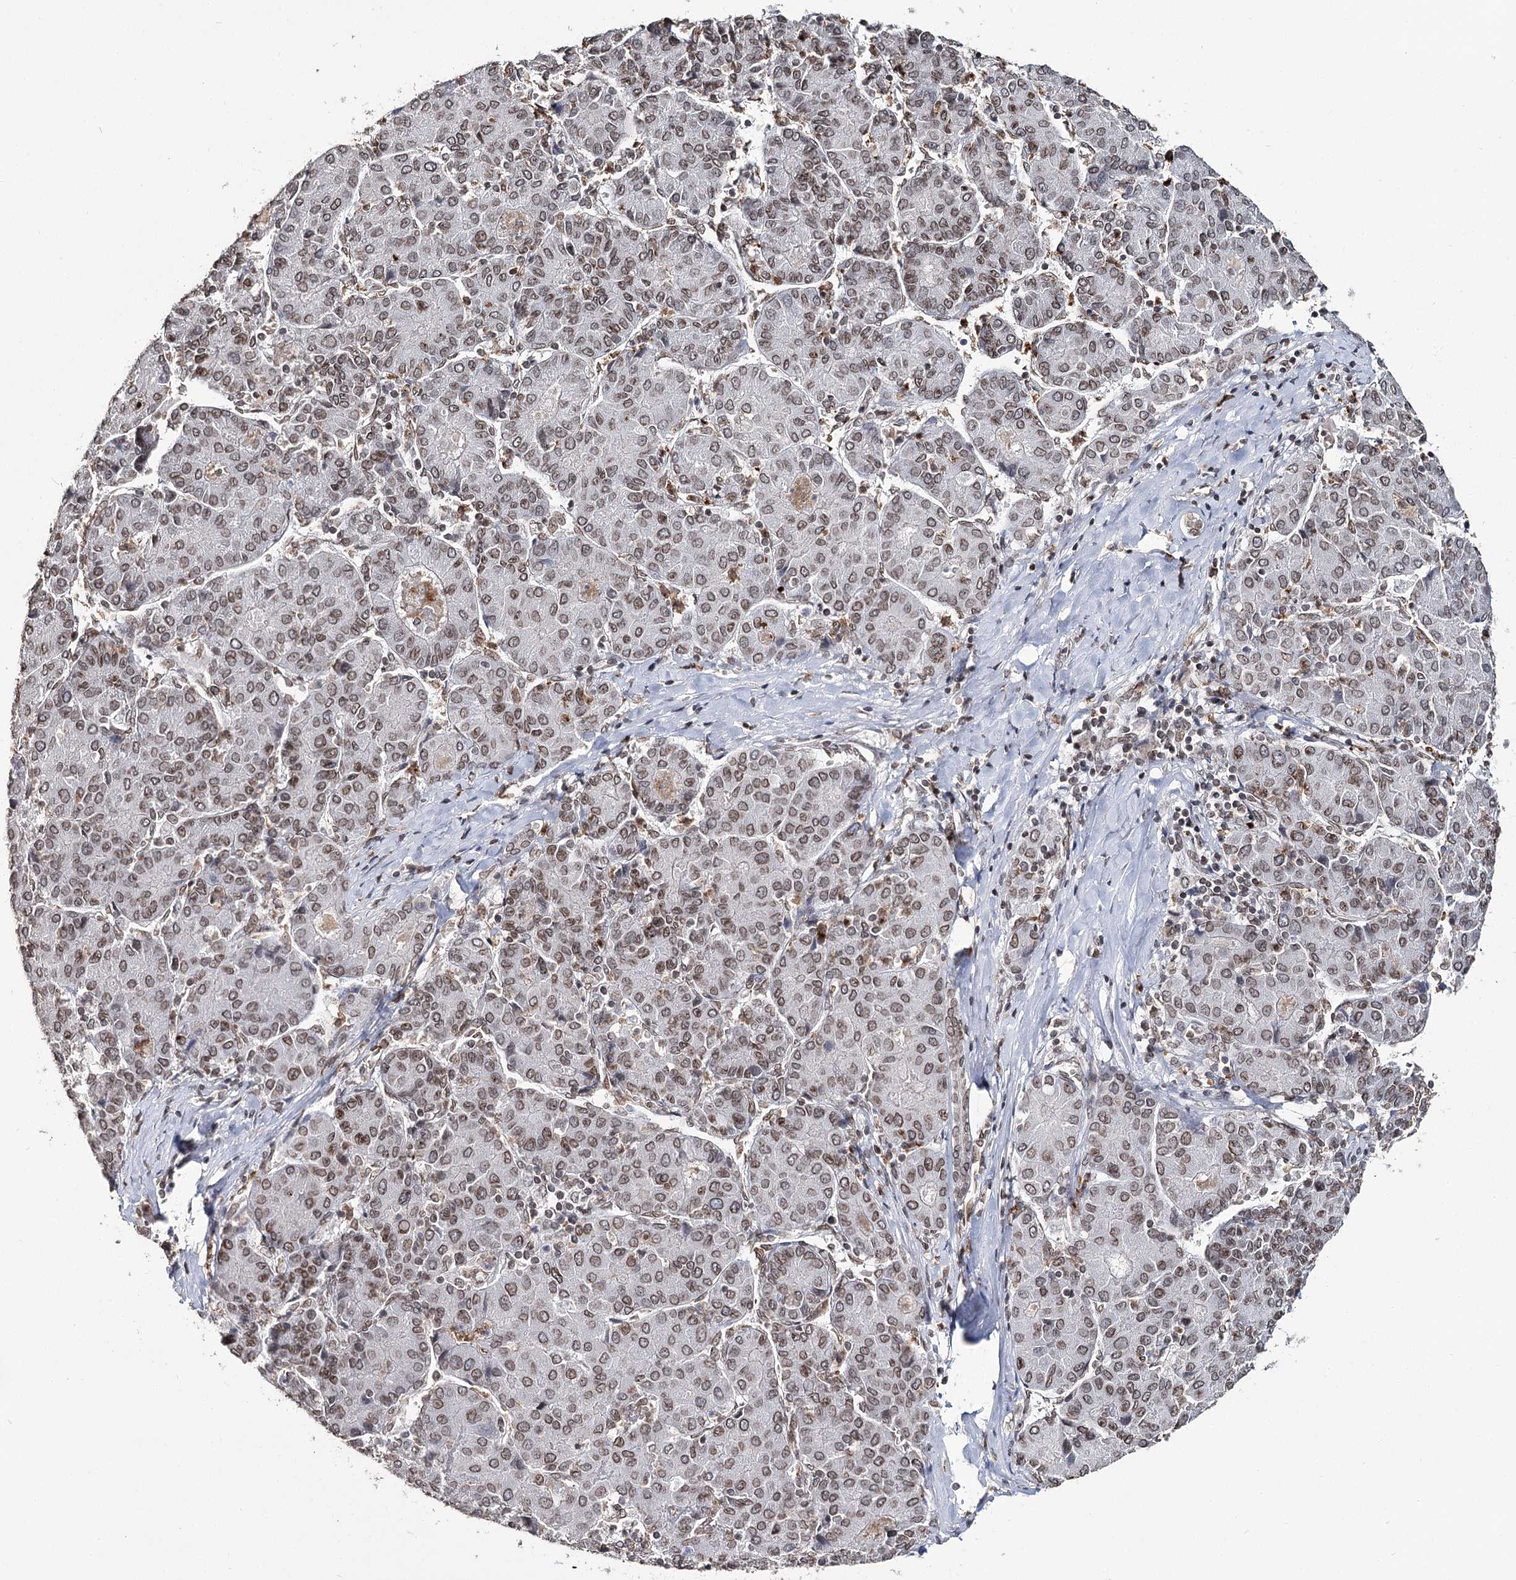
{"staining": {"intensity": "moderate", "quantity": ">75%", "location": "cytoplasmic/membranous,nuclear"}, "tissue": "liver cancer", "cell_type": "Tumor cells", "image_type": "cancer", "snomed": [{"axis": "morphology", "description": "Carcinoma, Hepatocellular, NOS"}, {"axis": "topography", "description": "Liver"}], "caption": "DAB immunohistochemical staining of hepatocellular carcinoma (liver) displays moderate cytoplasmic/membranous and nuclear protein staining in about >75% of tumor cells. Immunohistochemistry stains the protein of interest in brown and the nuclei are stained blue.", "gene": "KIAA0930", "patient": {"sex": "male", "age": 65}}